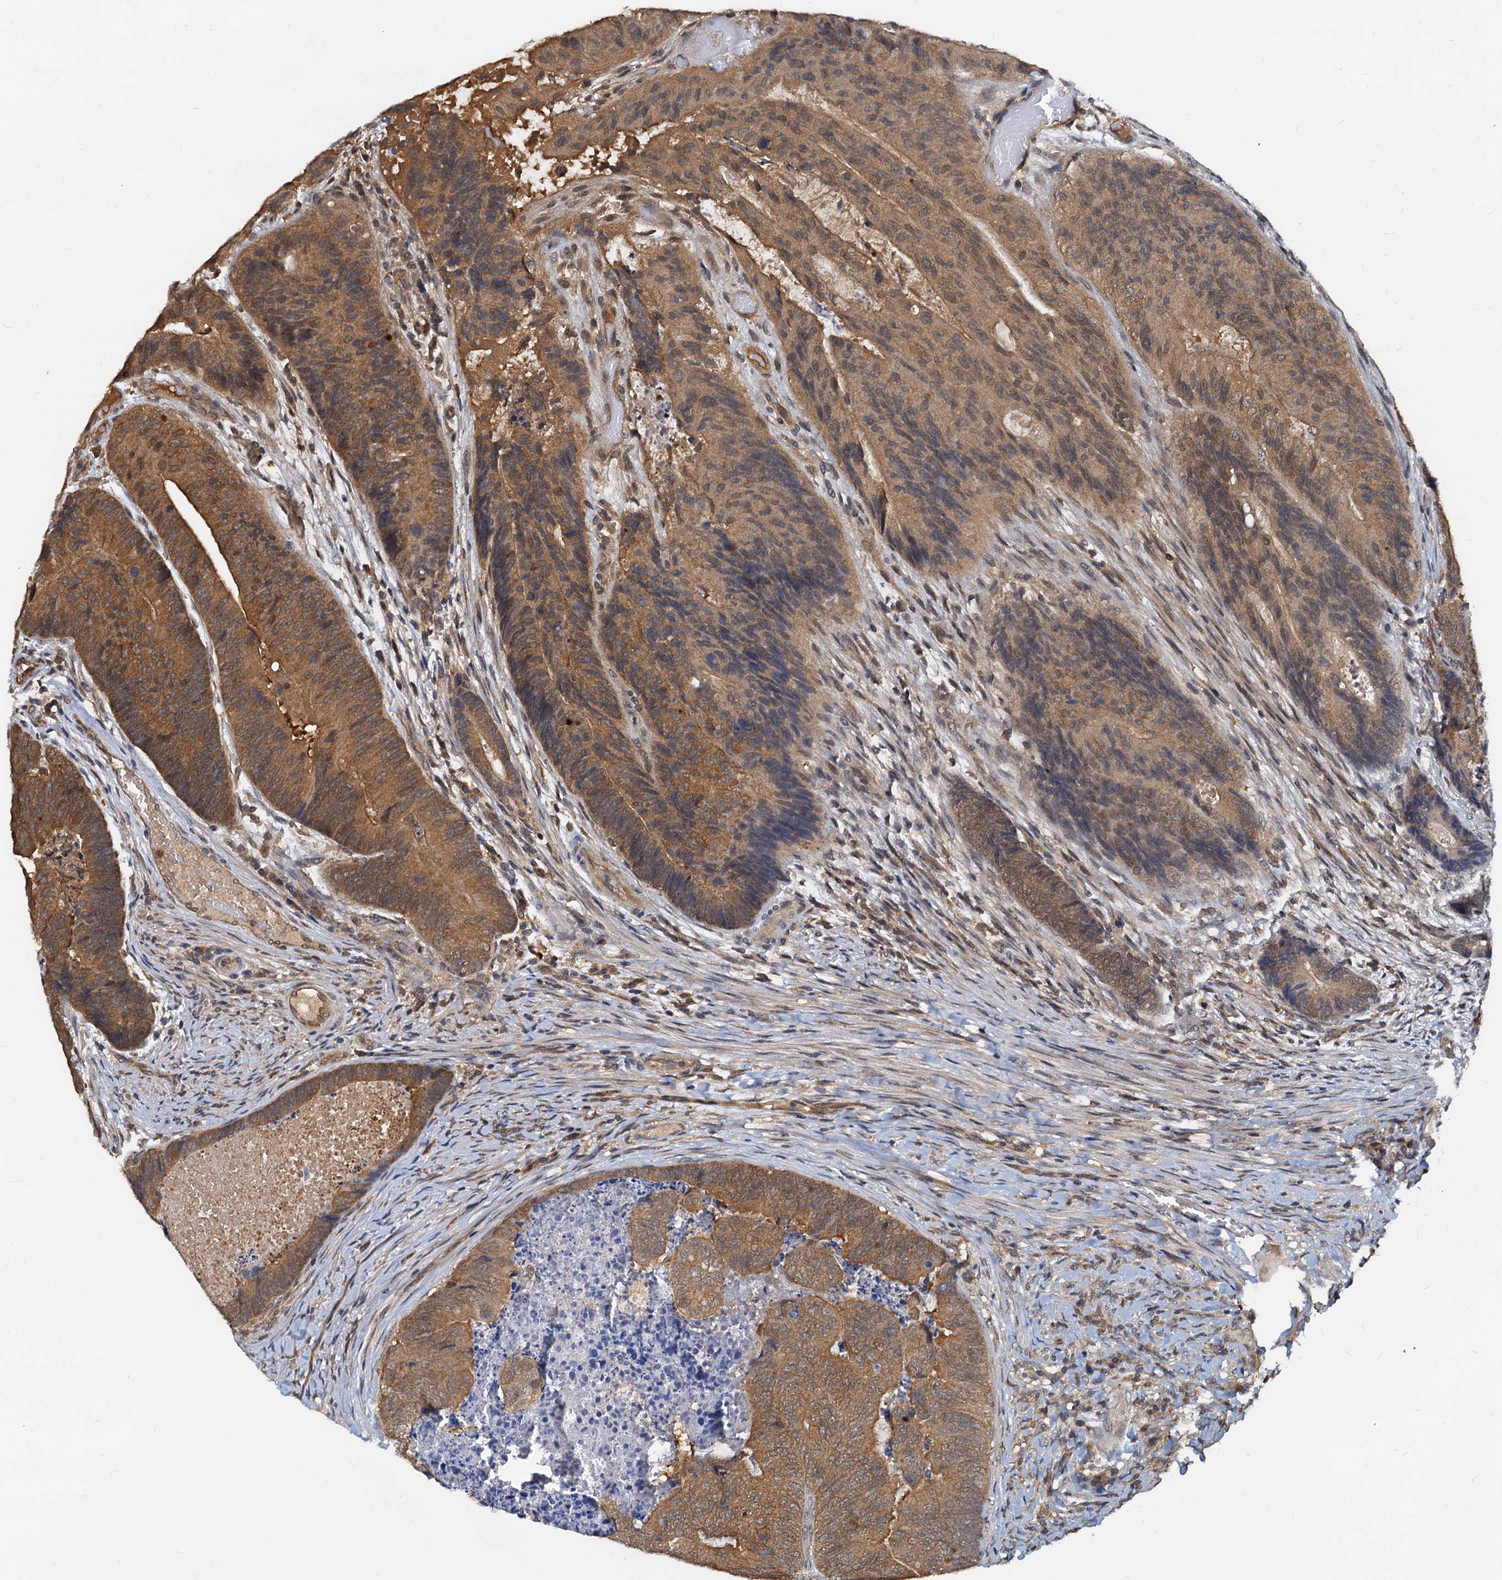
{"staining": {"intensity": "moderate", "quantity": ">75%", "location": "cytoplasmic/membranous,nuclear"}, "tissue": "colorectal cancer", "cell_type": "Tumor cells", "image_type": "cancer", "snomed": [{"axis": "morphology", "description": "Adenocarcinoma, NOS"}, {"axis": "topography", "description": "Colon"}], "caption": "Protein expression analysis of adenocarcinoma (colorectal) demonstrates moderate cytoplasmic/membranous and nuclear staining in about >75% of tumor cells.", "gene": "PTGES3", "patient": {"sex": "female", "age": 67}}